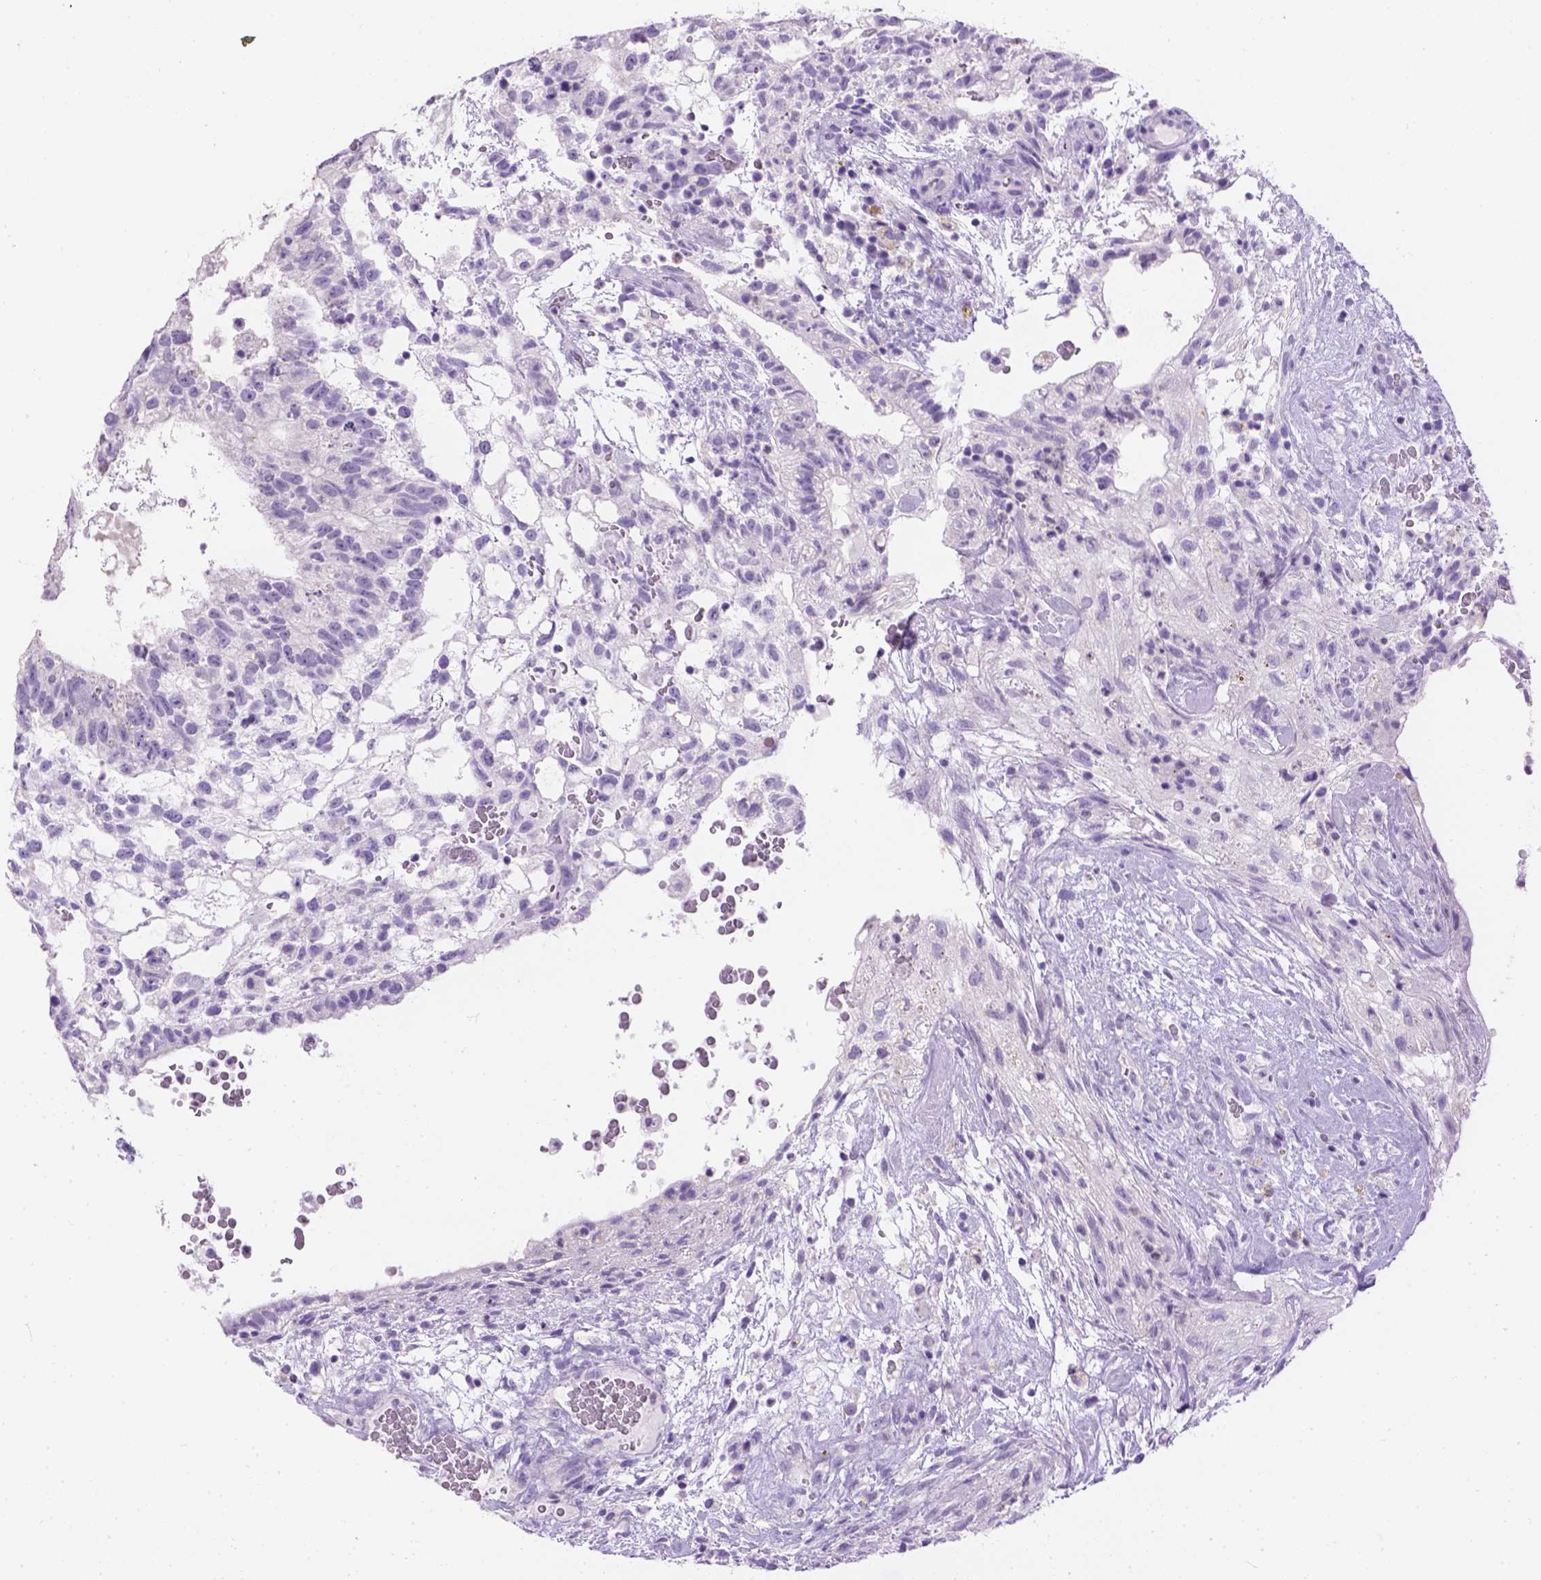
{"staining": {"intensity": "negative", "quantity": "none", "location": "none"}, "tissue": "testis cancer", "cell_type": "Tumor cells", "image_type": "cancer", "snomed": [{"axis": "morphology", "description": "Normal tissue, NOS"}, {"axis": "morphology", "description": "Carcinoma, Embryonal, NOS"}, {"axis": "topography", "description": "Testis"}], "caption": "Human testis cancer (embryonal carcinoma) stained for a protein using IHC demonstrates no expression in tumor cells.", "gene": "TMEM38A", "patient": {"sex": "male", "age": 32}}